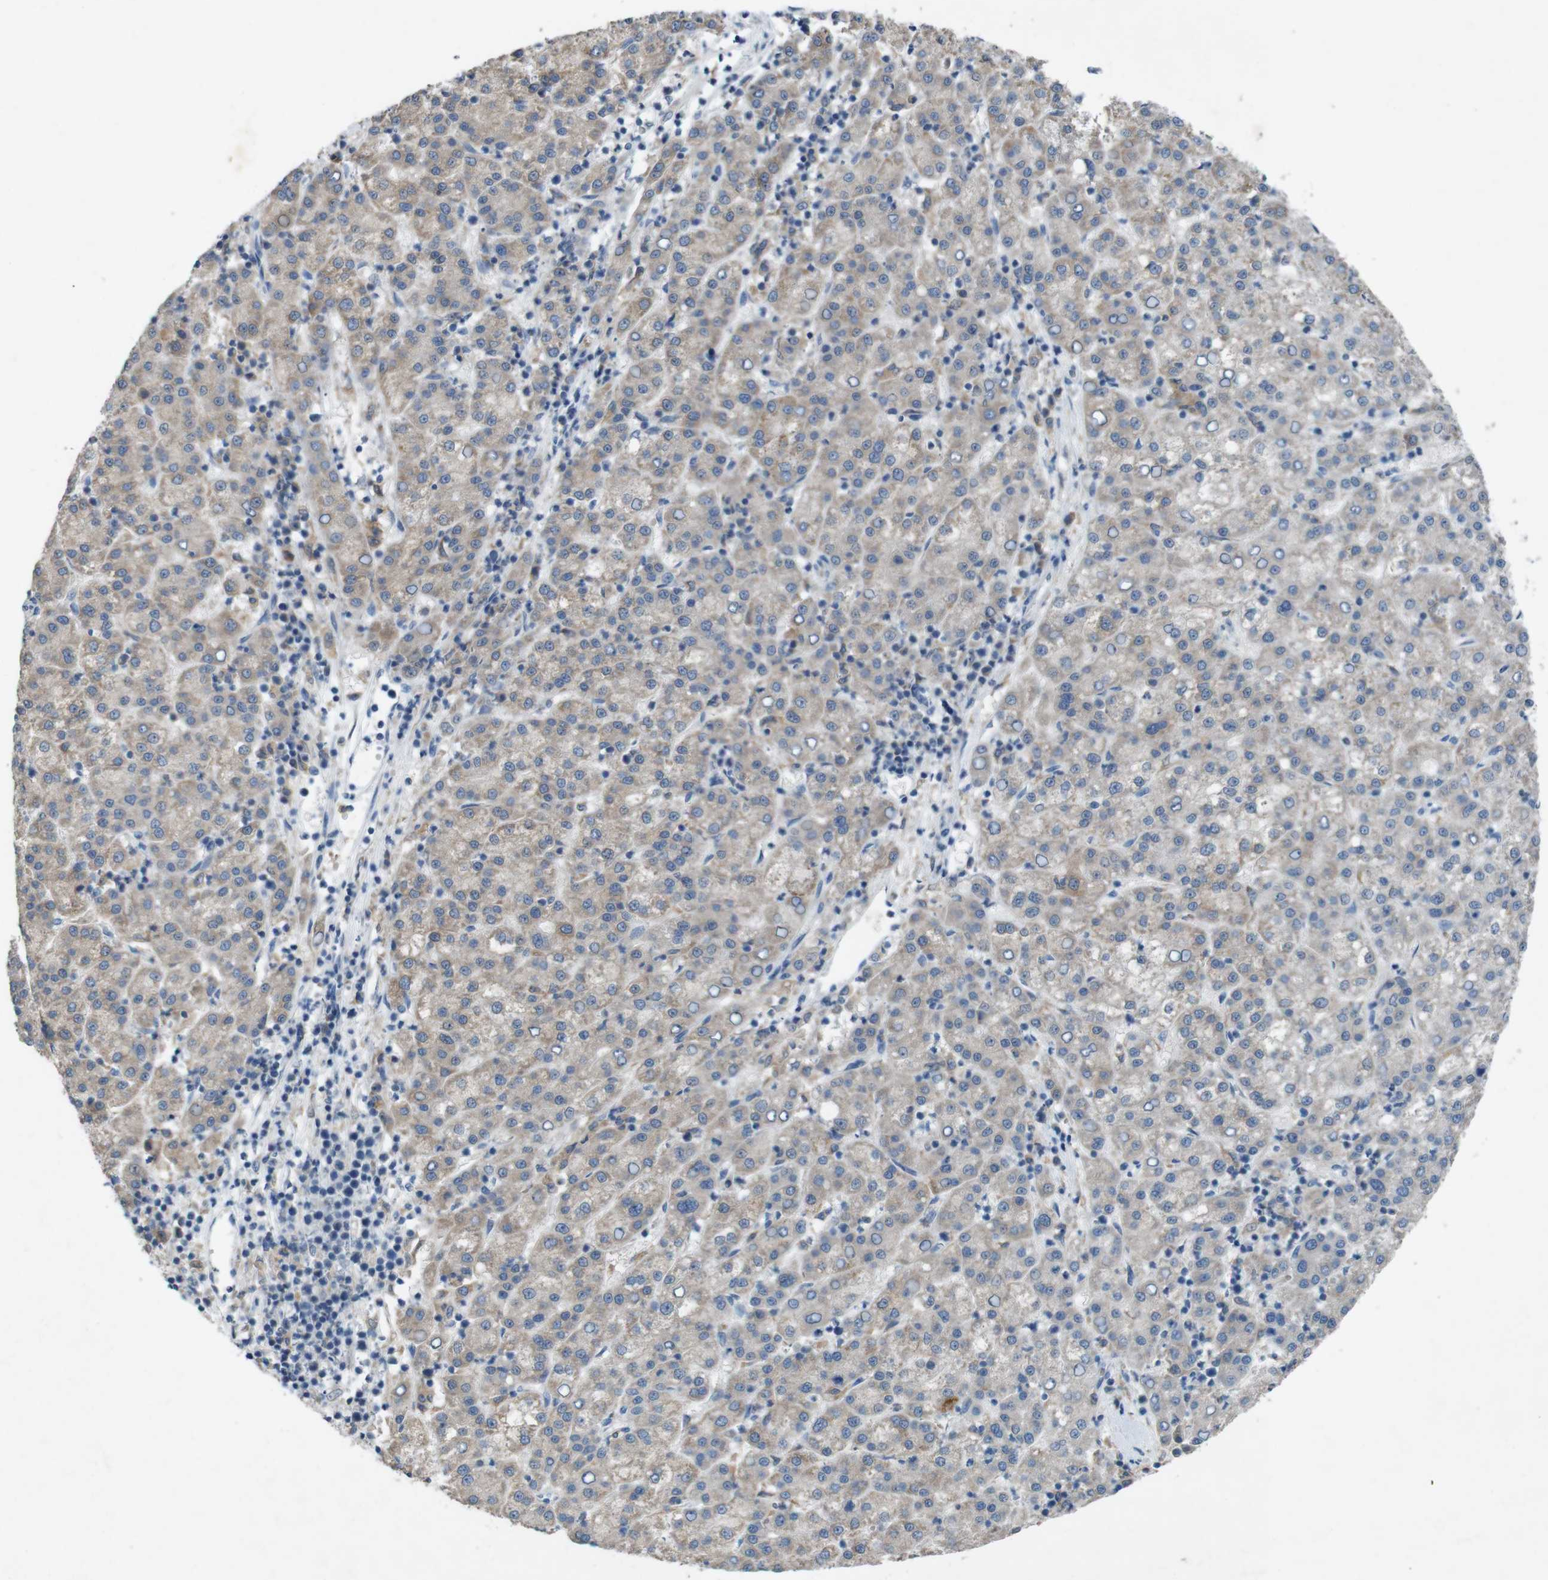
{"staining": {"intensity": "weak", "quantity": ">75%", "location": "cytoplasmic/membranous"}, "tissue": "liver cancer", "cell_type": "Tumor cells", "image_type": "cancer", "snomed": [{"axis": "morphology", "description": "Carcinoma, Hepatocellular, NOS"}, {"axis": "topography", "description": "Liver"}], "caption": "A low amount of weak cytoplasmic/membranous staining is seen in about >75% of tumor cells in liver hepatocellular carcinoma tissue.", "gene": "MOGAT3", "patient": {"sex": "female", "age": 58}}